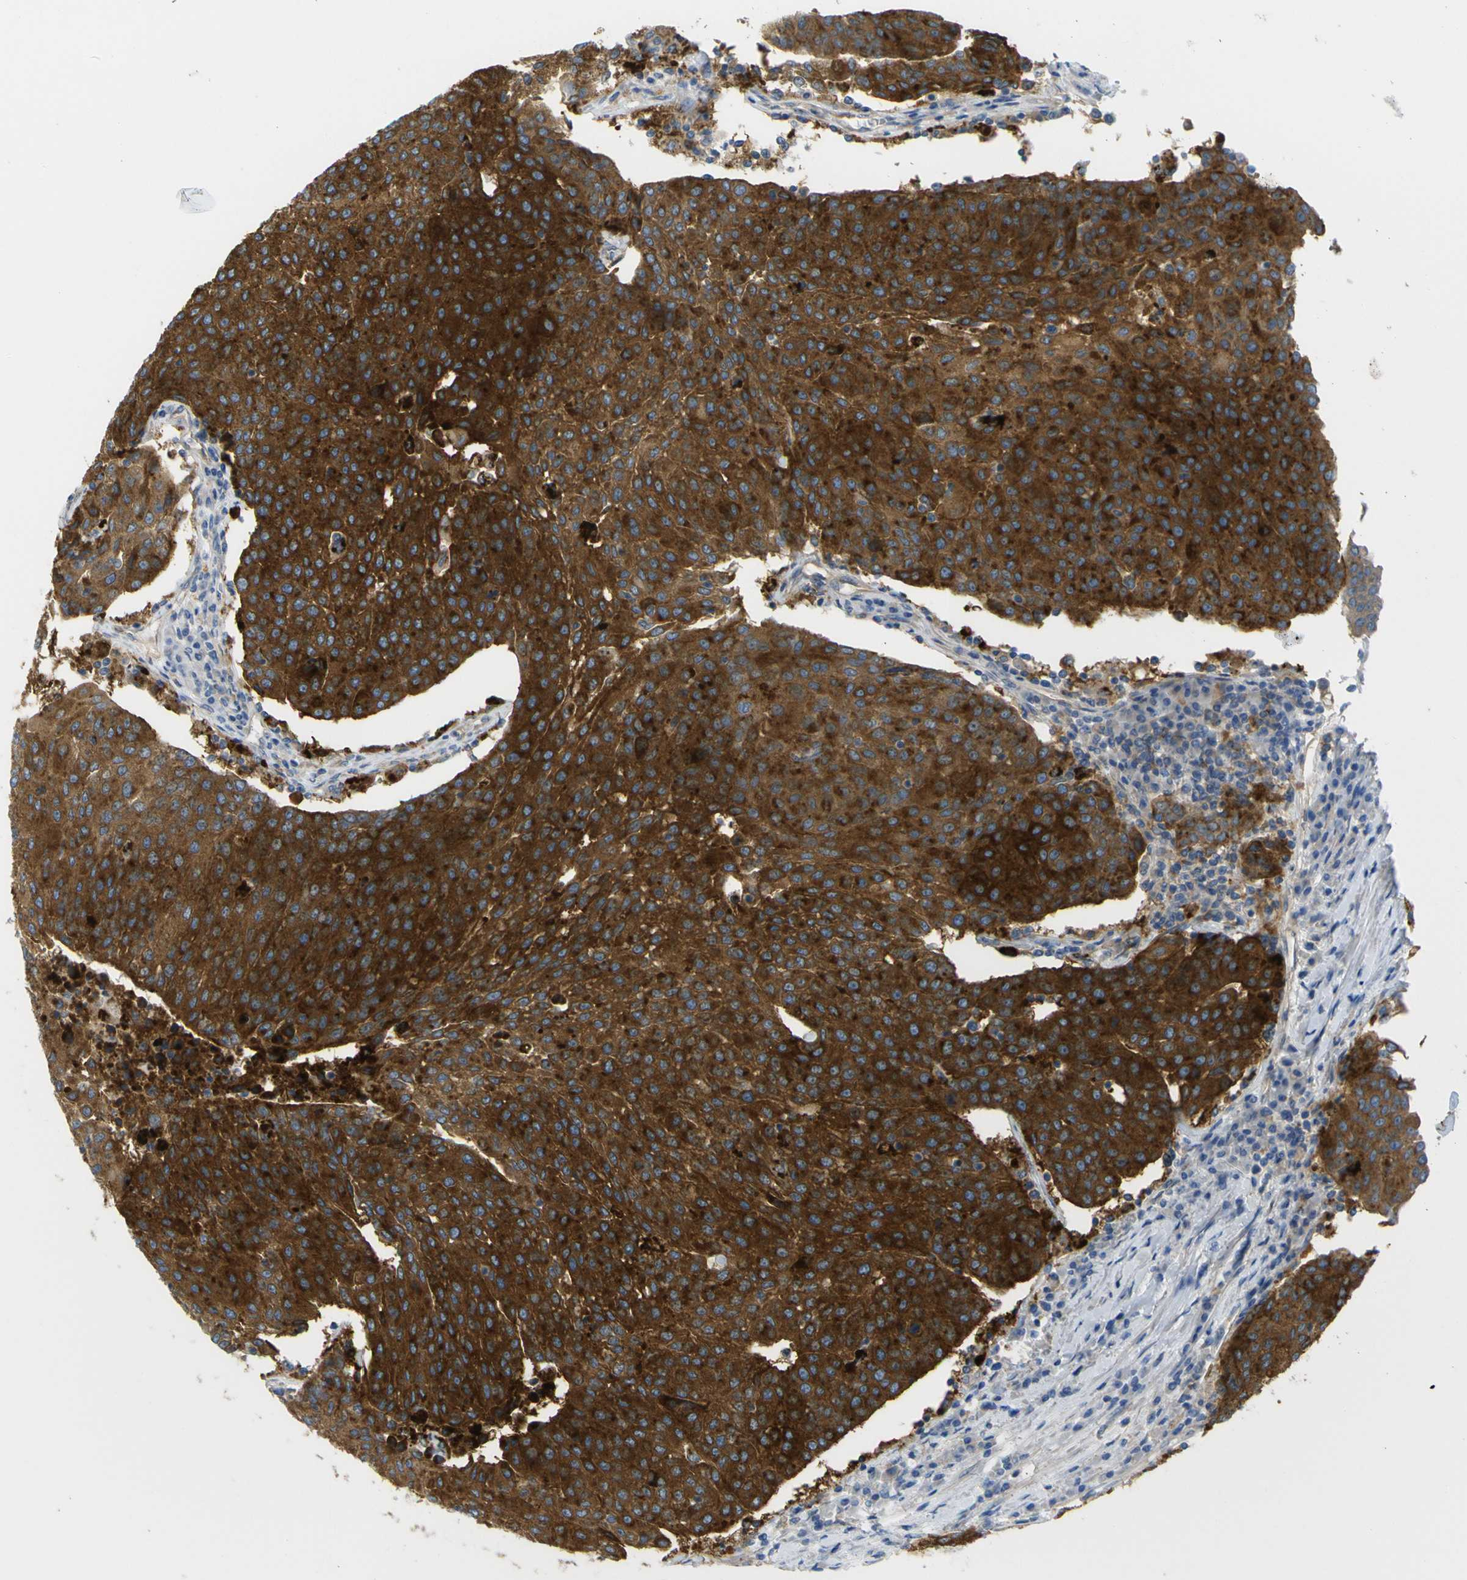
{"staining": {"intensity": "strong", "quantity": ">75%", "location": "cytoplasmic/membranous"}, "tissue": "urothelial cancer", "cell_type": "Tumor cells", "image_type": "cancer", "snomed": [{"axis": "morphology", "description": "Urothelial carcinoma, High grade"}, {"axis": "topography", "description": "Urinary bladder"}], "caption": "Protein positivity by immunohistochemistry reveals strong cytoplasmic/membranous expression in approximately >75% of tumor cells in urothelial carcinoma (high-grade).", "gene": "SYPL1", "patient": {"sex": "female", "age": 85}}